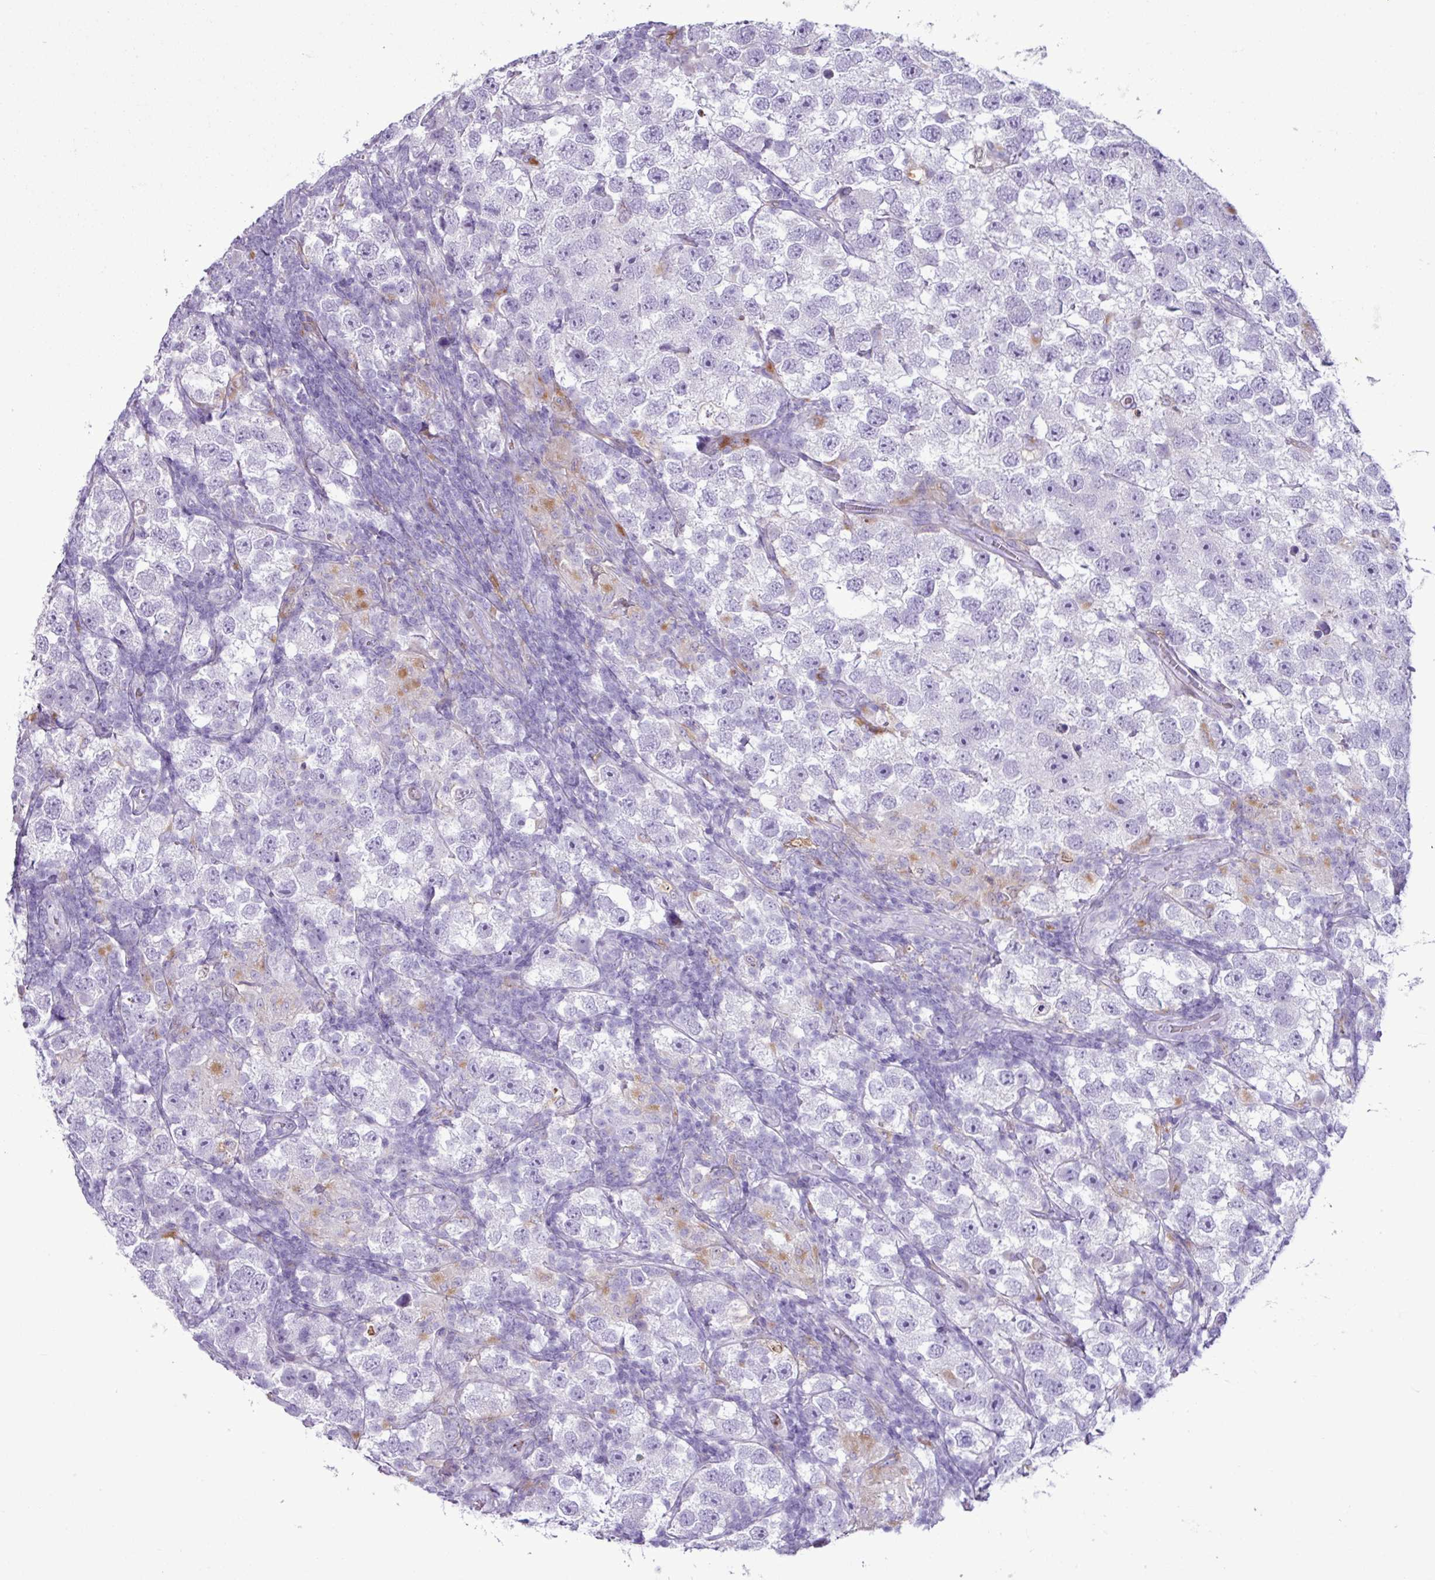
{"staining": {"intensity": "negative", "quantity": "none", "location": "none"}, "tissue": "testis cancer", "cell_type": "Tumor cells", "image_type": "cancer", "snomed": [{"axis": "morphology", "description": "Seminoma, NOS"}, {"axis": "topography", "description": "Testis"}], "caption": "Human testis cancer stained for a protein using immunohistochemistry (IHC) exhibits no expression in tumor cells.", "gene": "TMEM200C", "patient": {"sex": "male", "age": 26}}